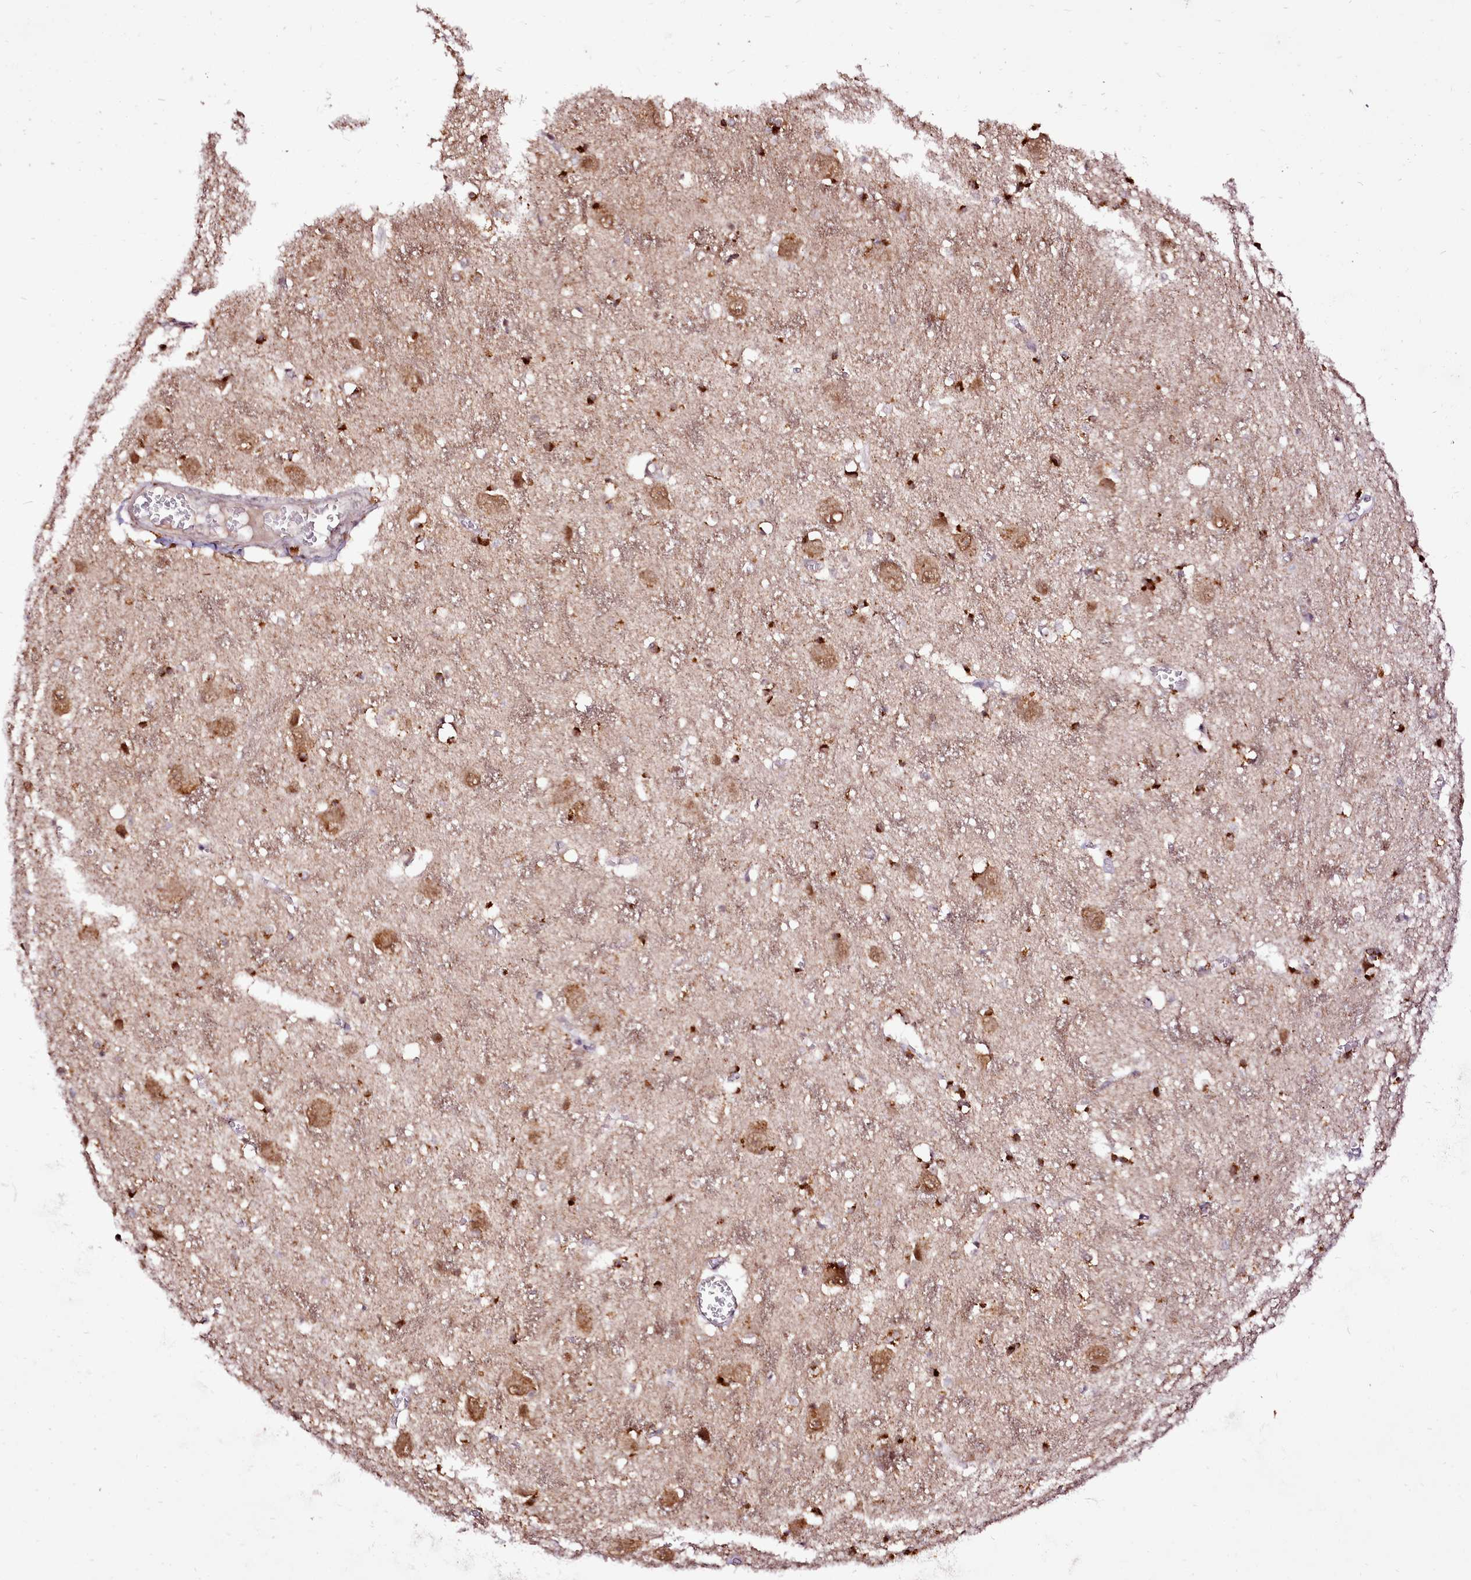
{"staining": {"intensity": "strong", "quantity": "25%-75%", "location": "cytoplasmic/membranous,nuclear"}, "tissue": "caudate", "cell_type": "Glial cells", "image_type": "normal", "snomed": [{"axis": "morphology", "description": "Normal tissue, NOS"}, {"axis": "topography", "description": "Lateral ventricle wall"}], "caption": "DAB (3,3'-diaminobenzidine) immunohistochemical staining of benign human caudate exhibits strong cytoplasmic/membranous,nuclear protein staining in approximately 25%-75% of glial cells.", "gene": "EDIL3", "patient": {"sex": "male", "age": 37}}